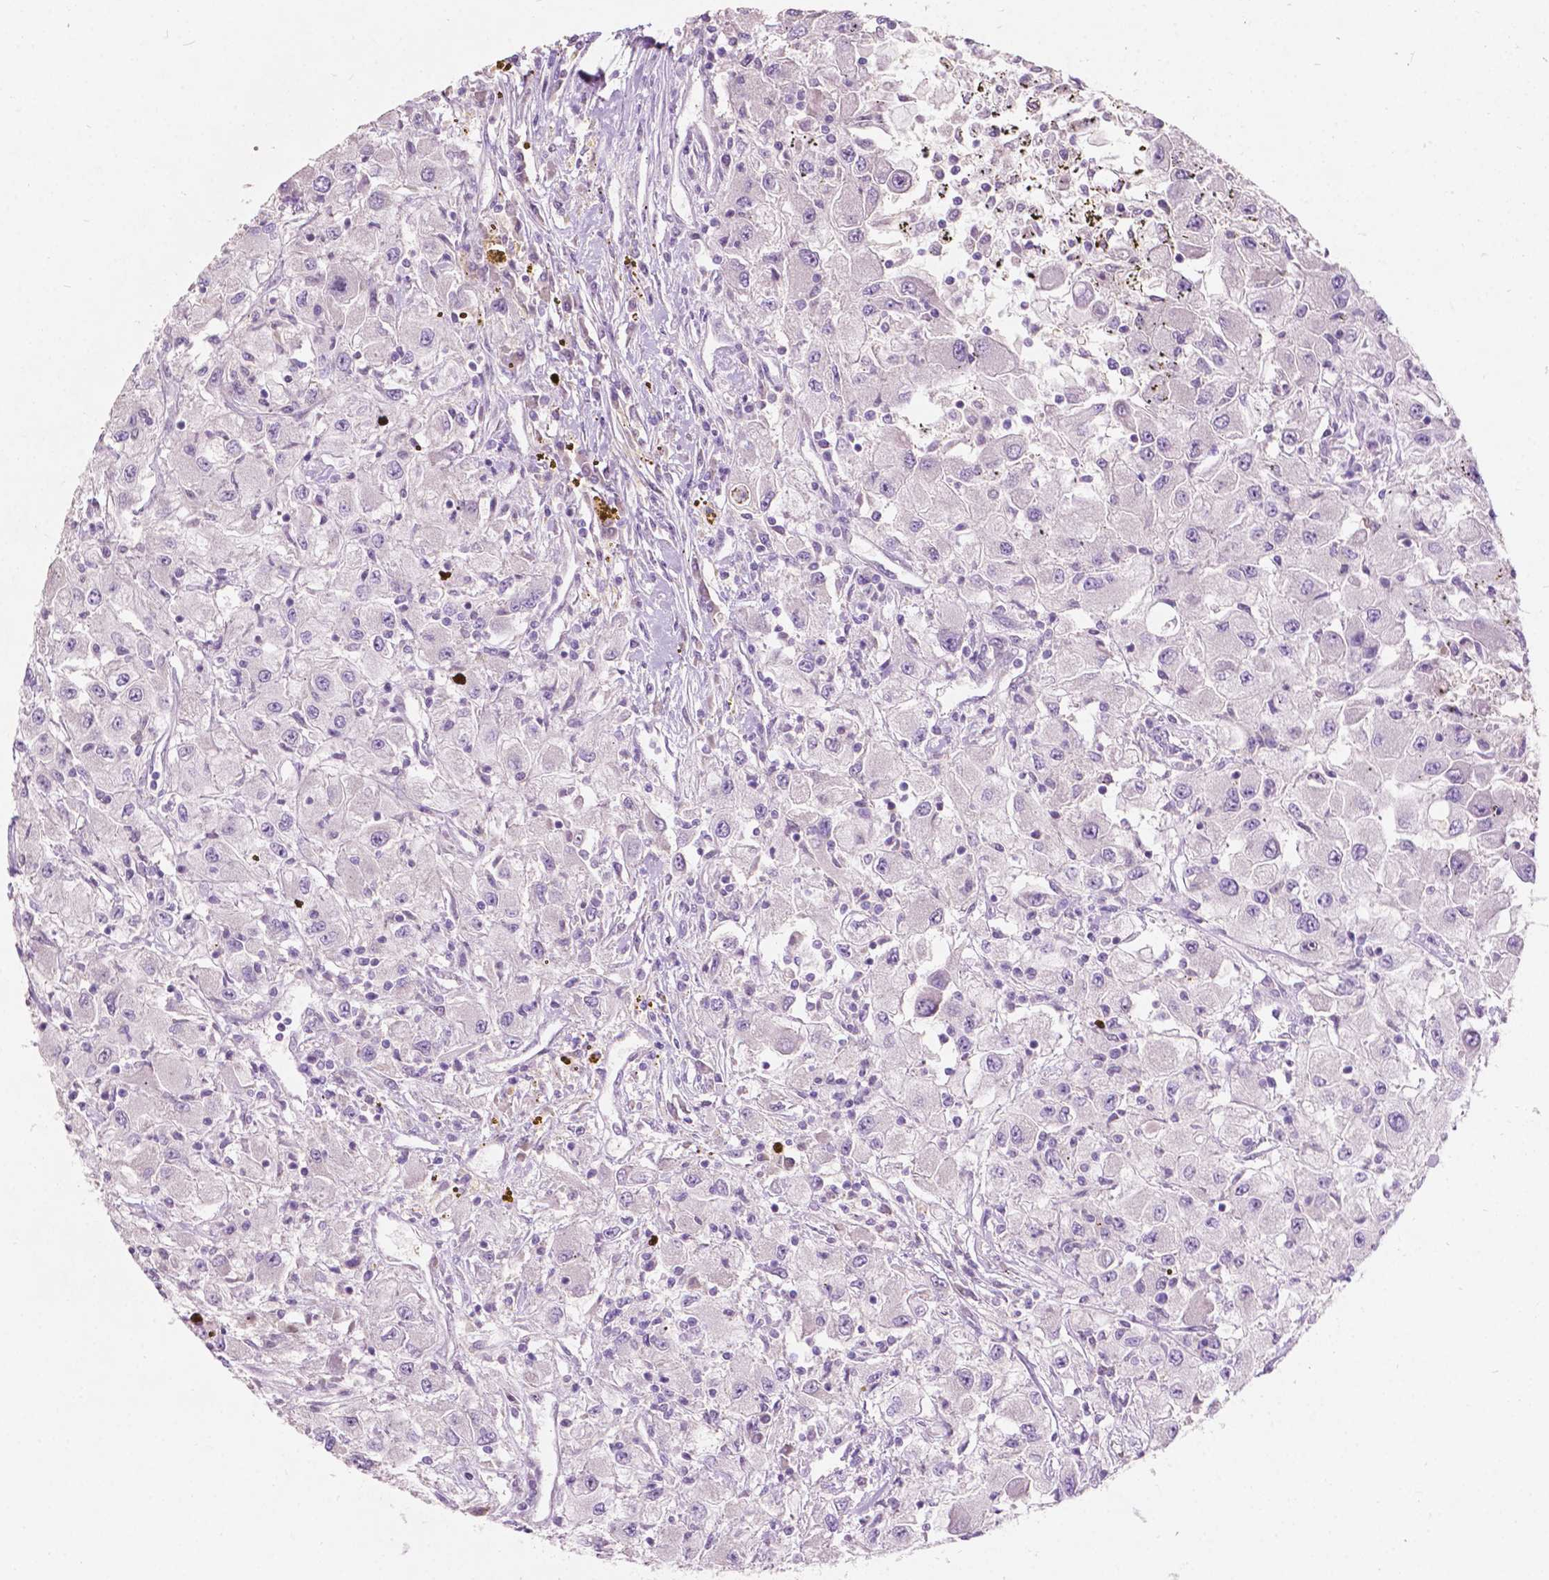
{"staining": {"intensity": "negative", "quantity": "none", "location": "none"}, "tissue": "renal cancer", "cell_type": "Tumor cells", "image_type": "cancer", "snomed": [{"axis": "morphology", "description": "Adenocarcinoma, NOS"}, {"axis": "topography", "description": "Kidney"}], "caption": "Tumor cells are negative for brown protein staining in adenocarcinoma (renal). (DAB IHC with hematoxylin counter stain).", "gene": "TM6SF2", "patient": {"sex": "female", "age": 67}}